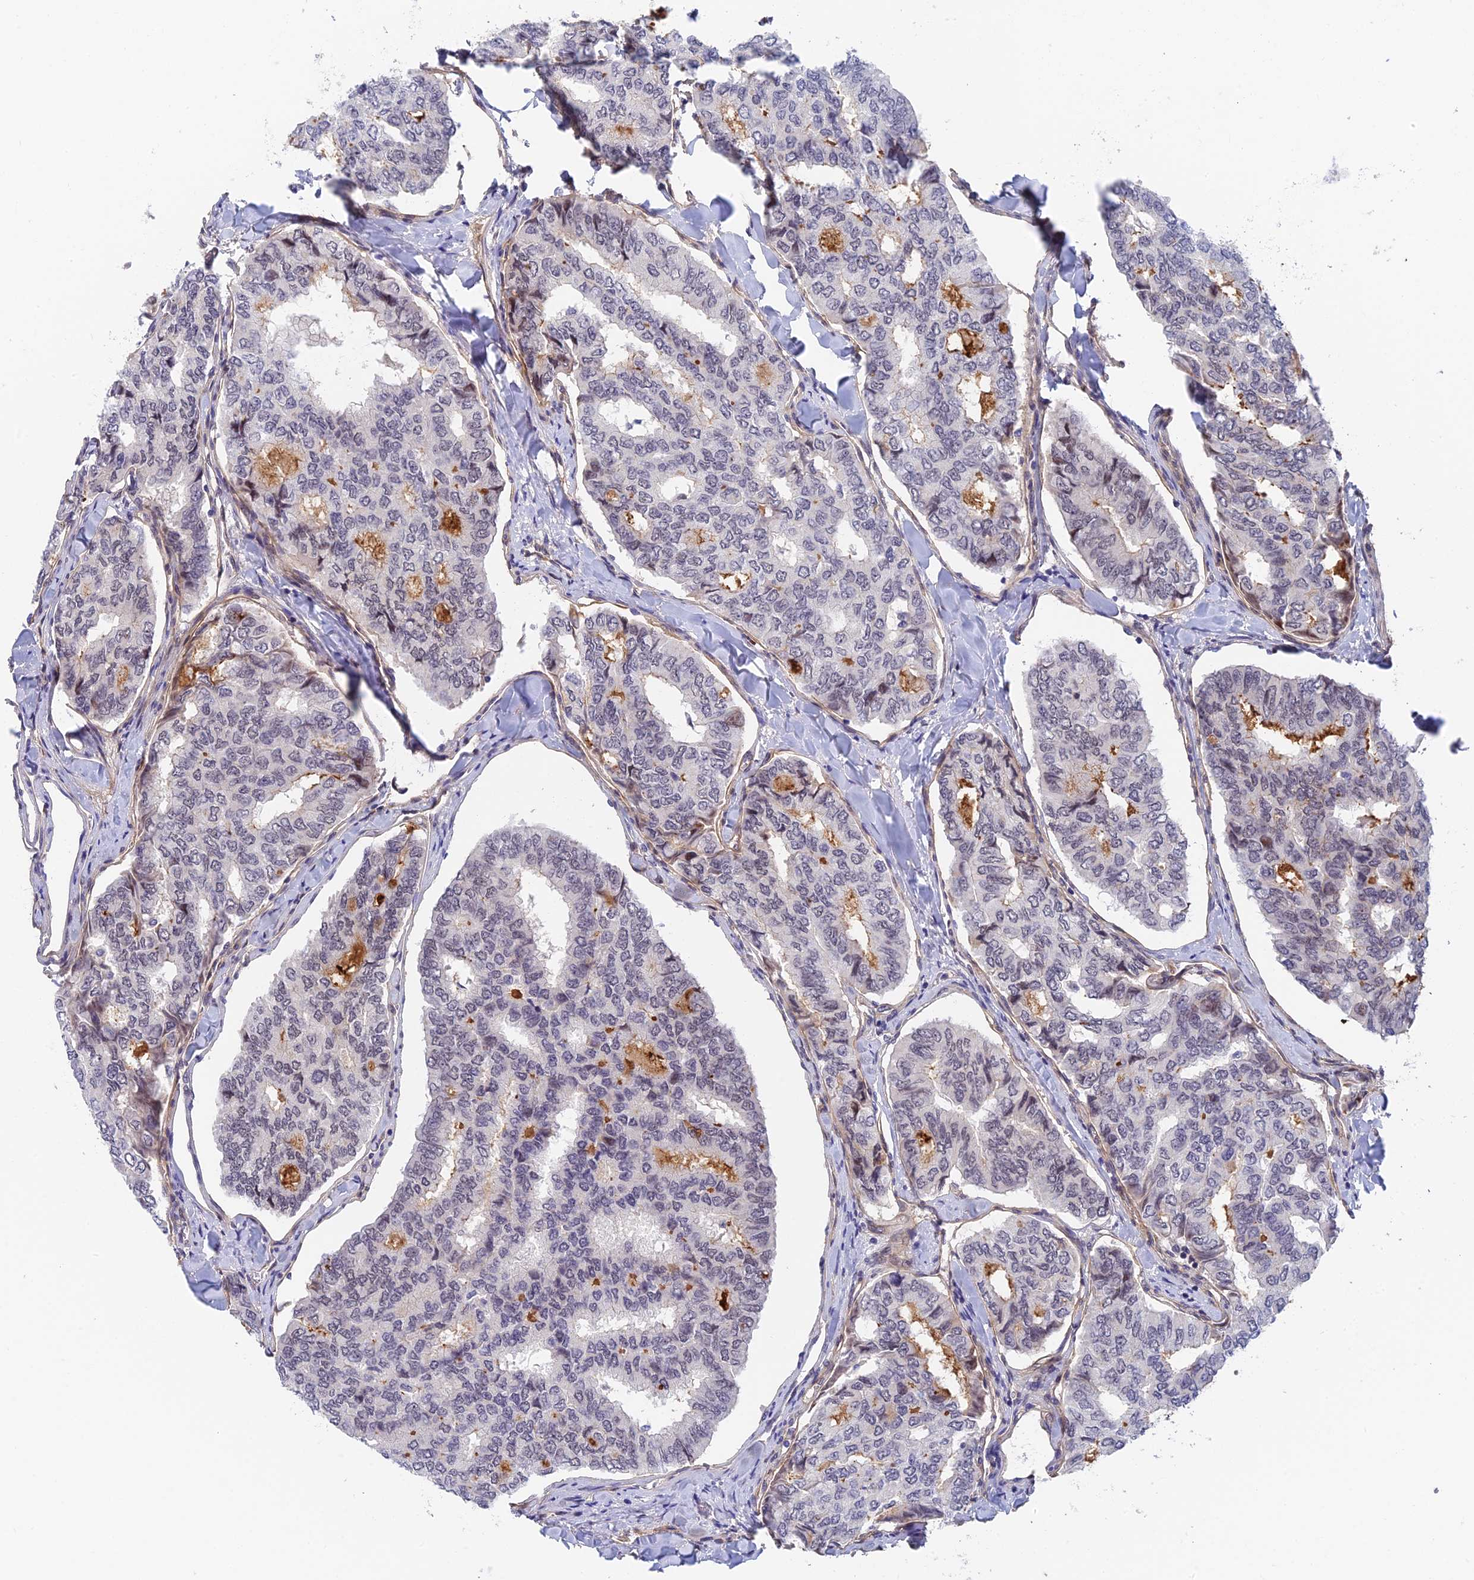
{"staining": {"intensity": "moderate", "quantity": "<25%", "location": "cytoplasmic/membranous"}, "tissue": "thyroid cancer", "cell_type": "Tumor cells", "image_type": "cancer", "snomed": [{"axis": "morphology", "description": "Papillary adenocarcinoma, NOS"}, {"axis": "topography", "description": "Thyroid gland"}], "caption": "DAB (3,3'-diaminobenzidine) immunohistochemical staining of papillary adenocarcinoma (thyroid) demonstrates moderate cytoplasmic/membranous protein expression in about <25% of tumor cells.", "gene": "NSMCE1", "patient": {"sex": "female", "age": 35}}